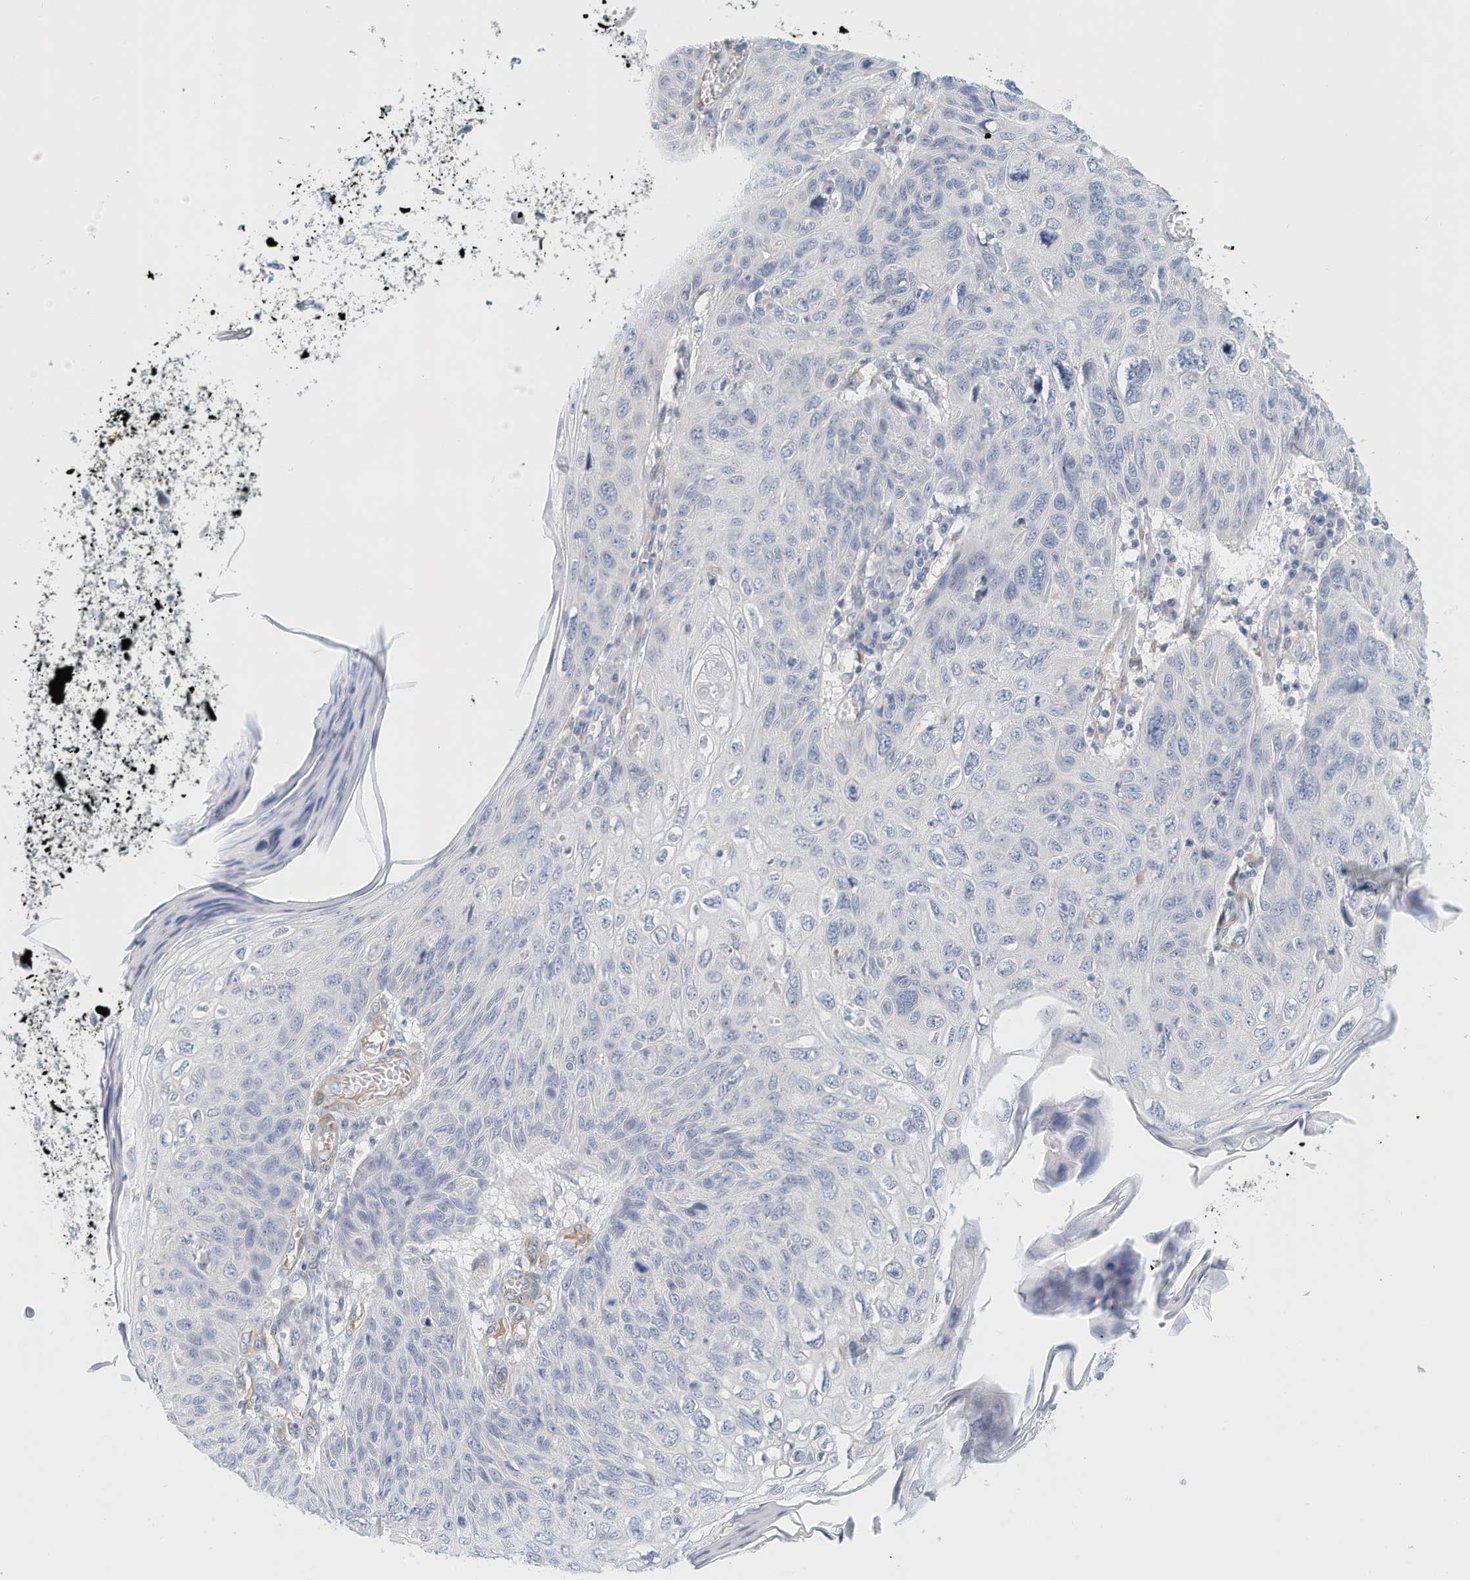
{"staining": {"intensity": "negative", "quantity": "none", "location": "none"}, "tissue": "skin cancer", "cell_type": "Tumor cells", "image_type": "cancer", "snomed": [{"axis": "morphology", "description": "Squamous cell carcinoma, NOS"}, {"axis": "topography", "description": "Skin"}], "caption": "A high-resolution histopathology image shows immunohistochemistry (IHC) staining of skin cancer (squamous cell carcinoma), which displays no significant expression in tumor cells.", "gene": "ARHGAP28", "patient": {"sex": "female", "age": 90}}